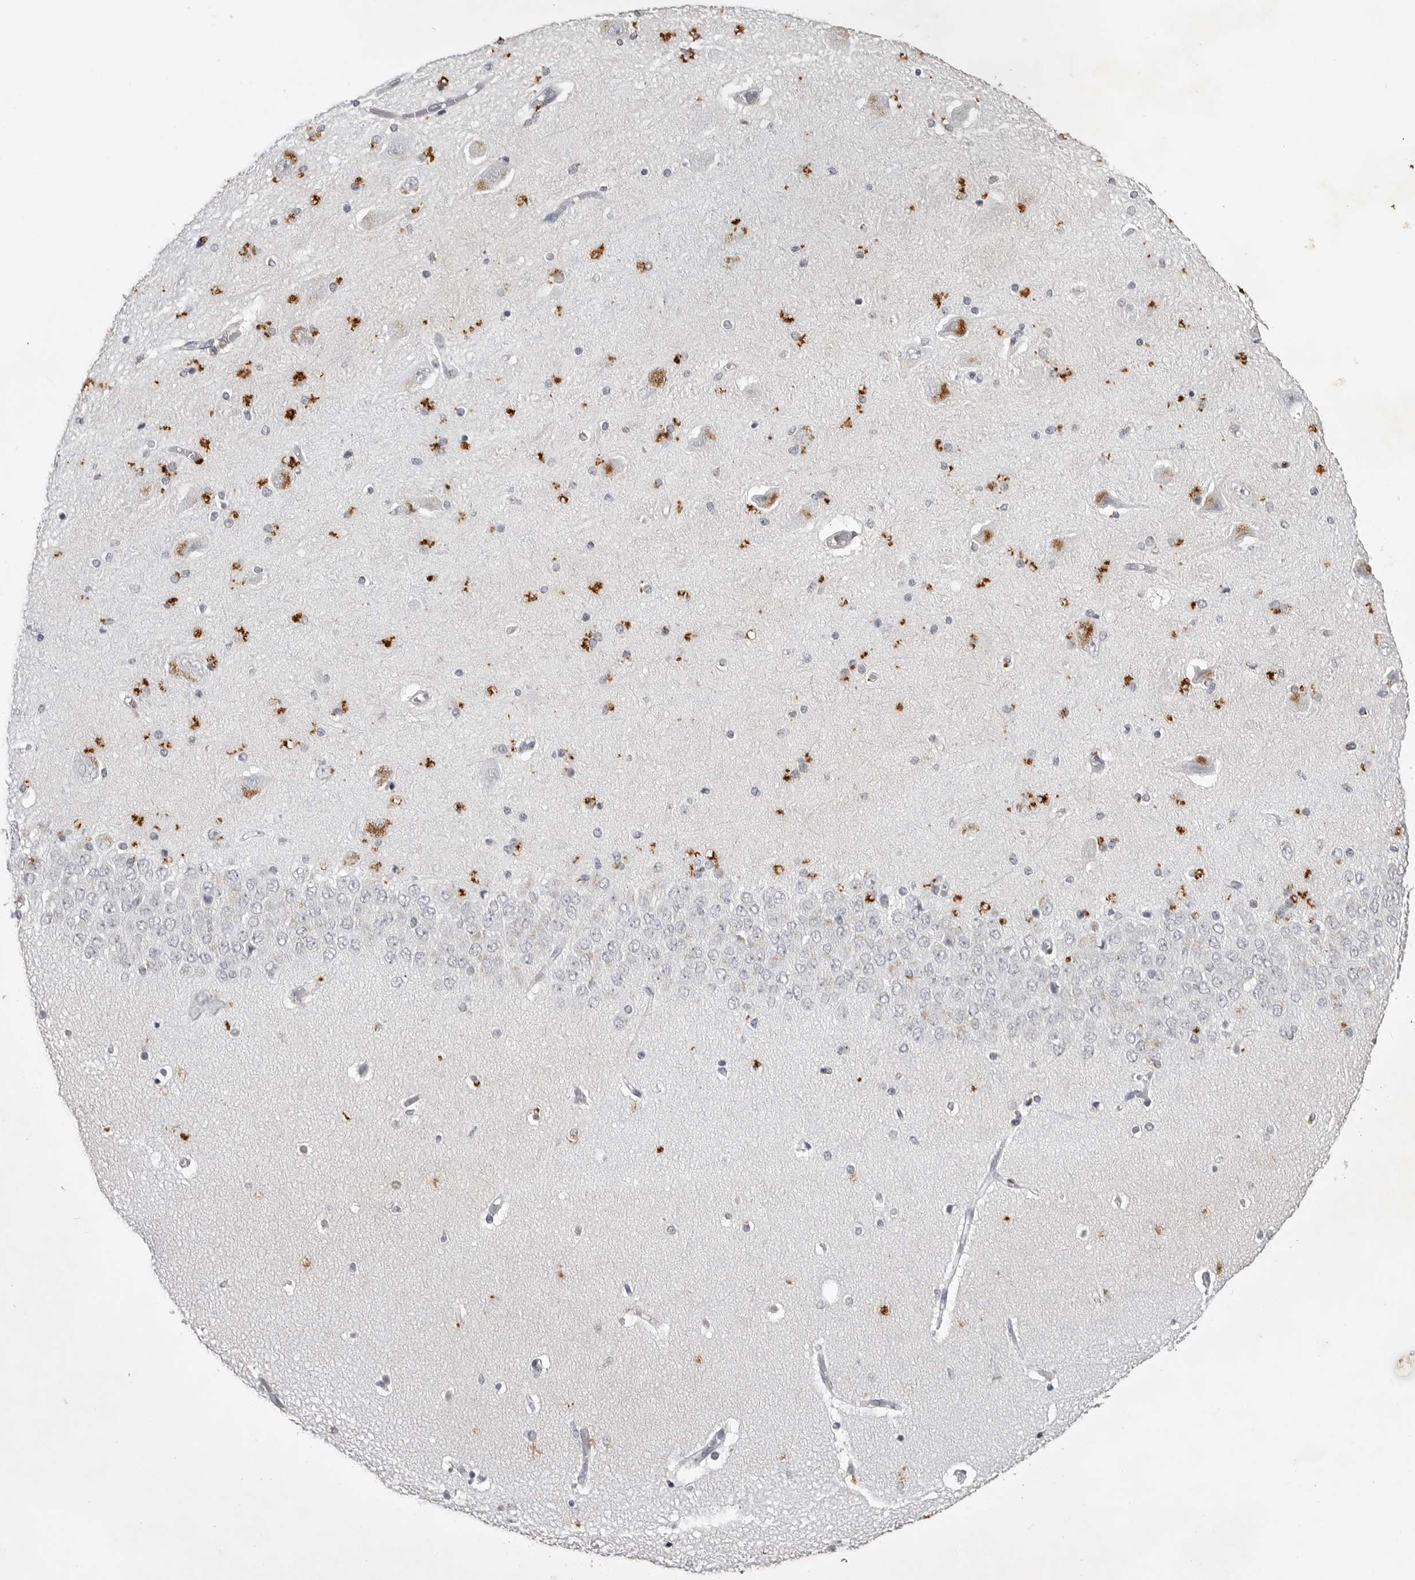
{"staining": {"intensity": "strong", "quantity": "<25%", "location": "cytoplasmic/membranous"}, "tissue": "hippocampus", "cell_type": "Glial cells", "image_type": "normal", "snomed": [{"axis": "morphology", "description": "Normal tissue, NOS"}, {"axis": "topography", "description": "Hippocampus"}], "caption": "High-magnification brightfield microscopy of benign hippocampus stained with DAB (3,3'-diaminobenzidine) (brown) and counterstained with hematoxylin (blue). glial cells exhibit strong cytoplasmic/membranous expression is present in approximately<25% of cells.", "gene": "RRM1", "patient": {"sex": "female", "age": 54}}